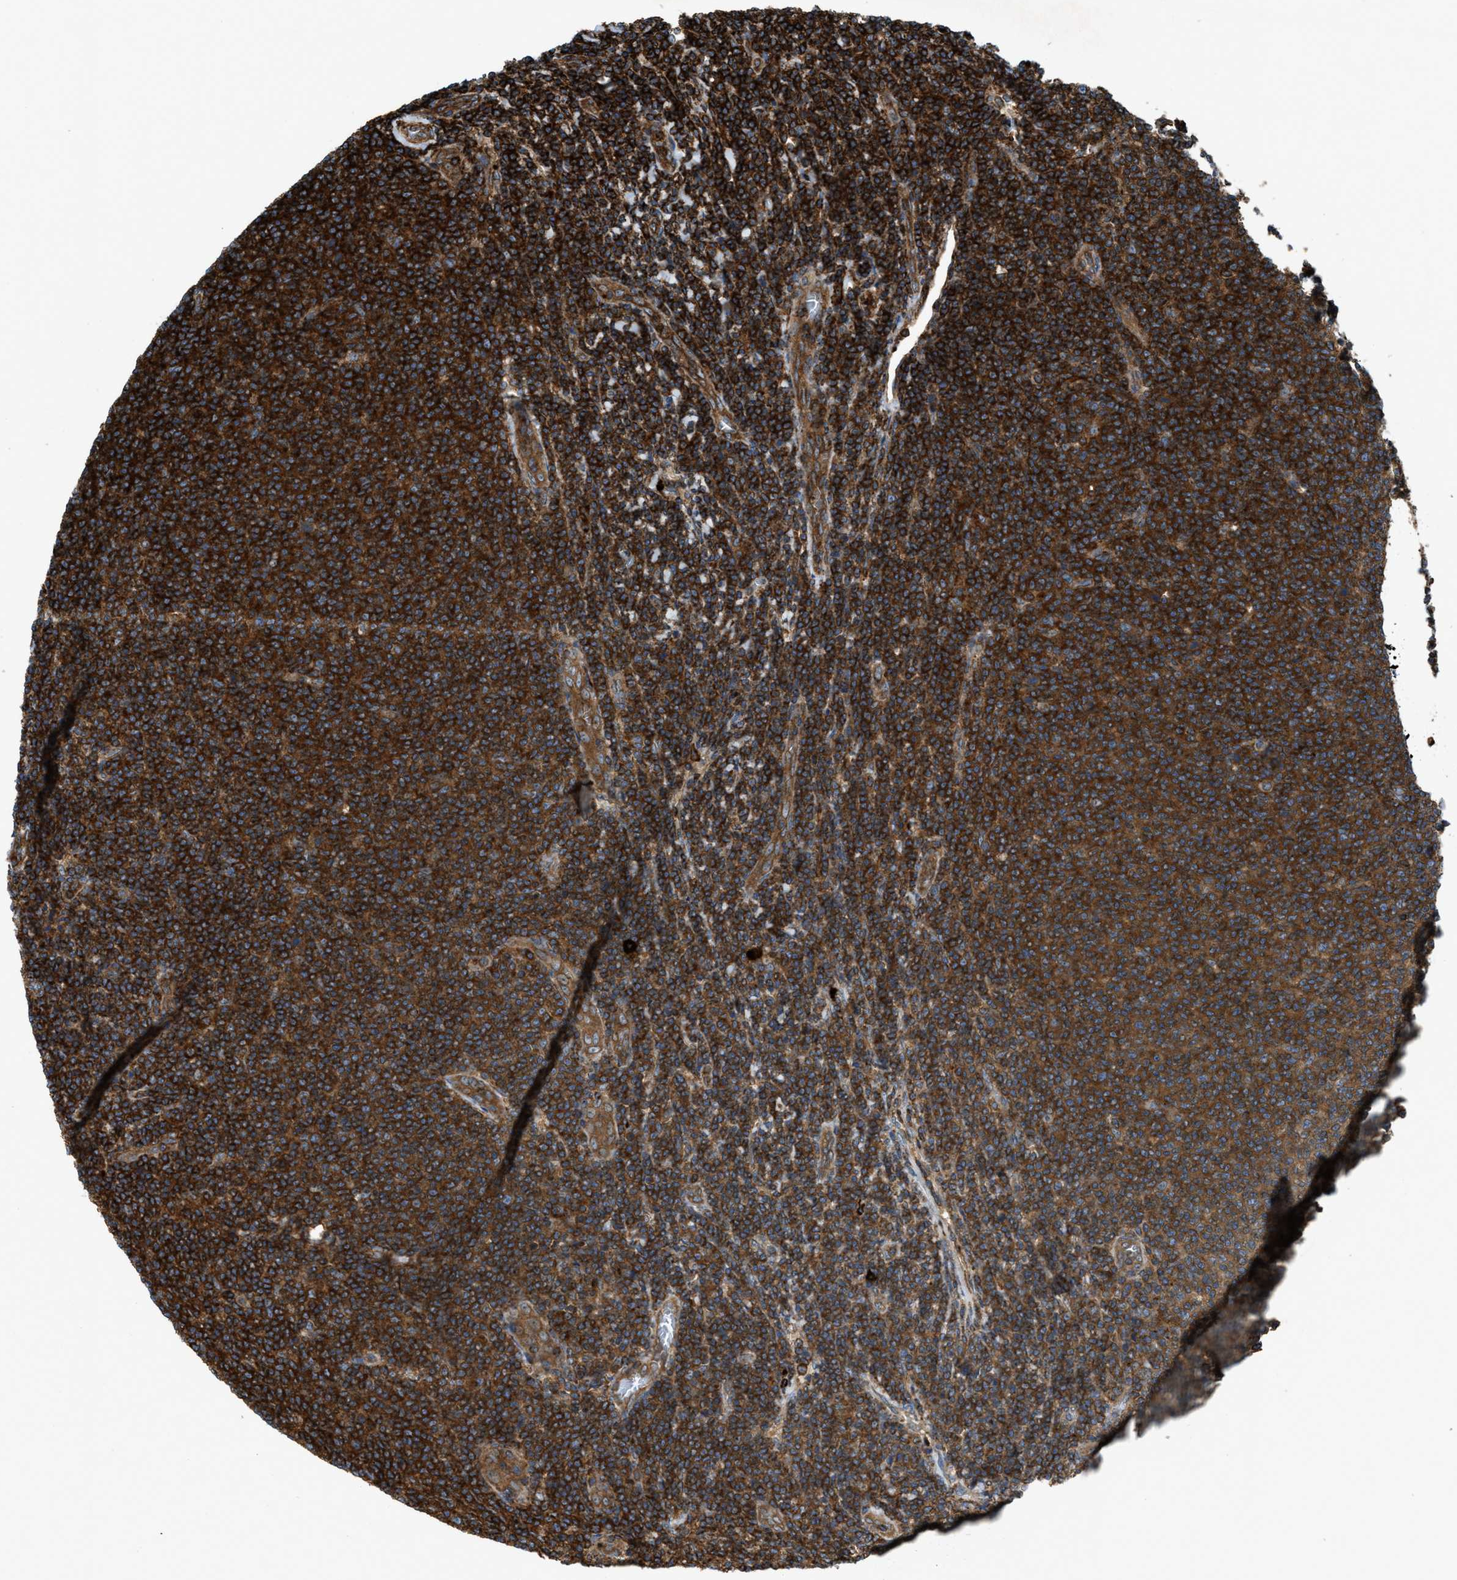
{"staining": {"intensity": "strong", "quantity": ">75%", "location": "cytoplasmic/membranous"}, "tissue": "lymphoma", "cell_type": "Tumor cells", "image_type": "cancer", "snomed": [{"axis": "morphology", "description": "Malignant lymphoma, non-Hodgkin's type, Low grade"}, {"axis": "topography", "description": "Lymph node"}], "caption": "Tumor cells show high levels of strong cytoplasmic/membranous positivity in about >75% of cells in lymphoma.", "gene": "EGLN1", "patient": {"sex": "male", "age": 66}}